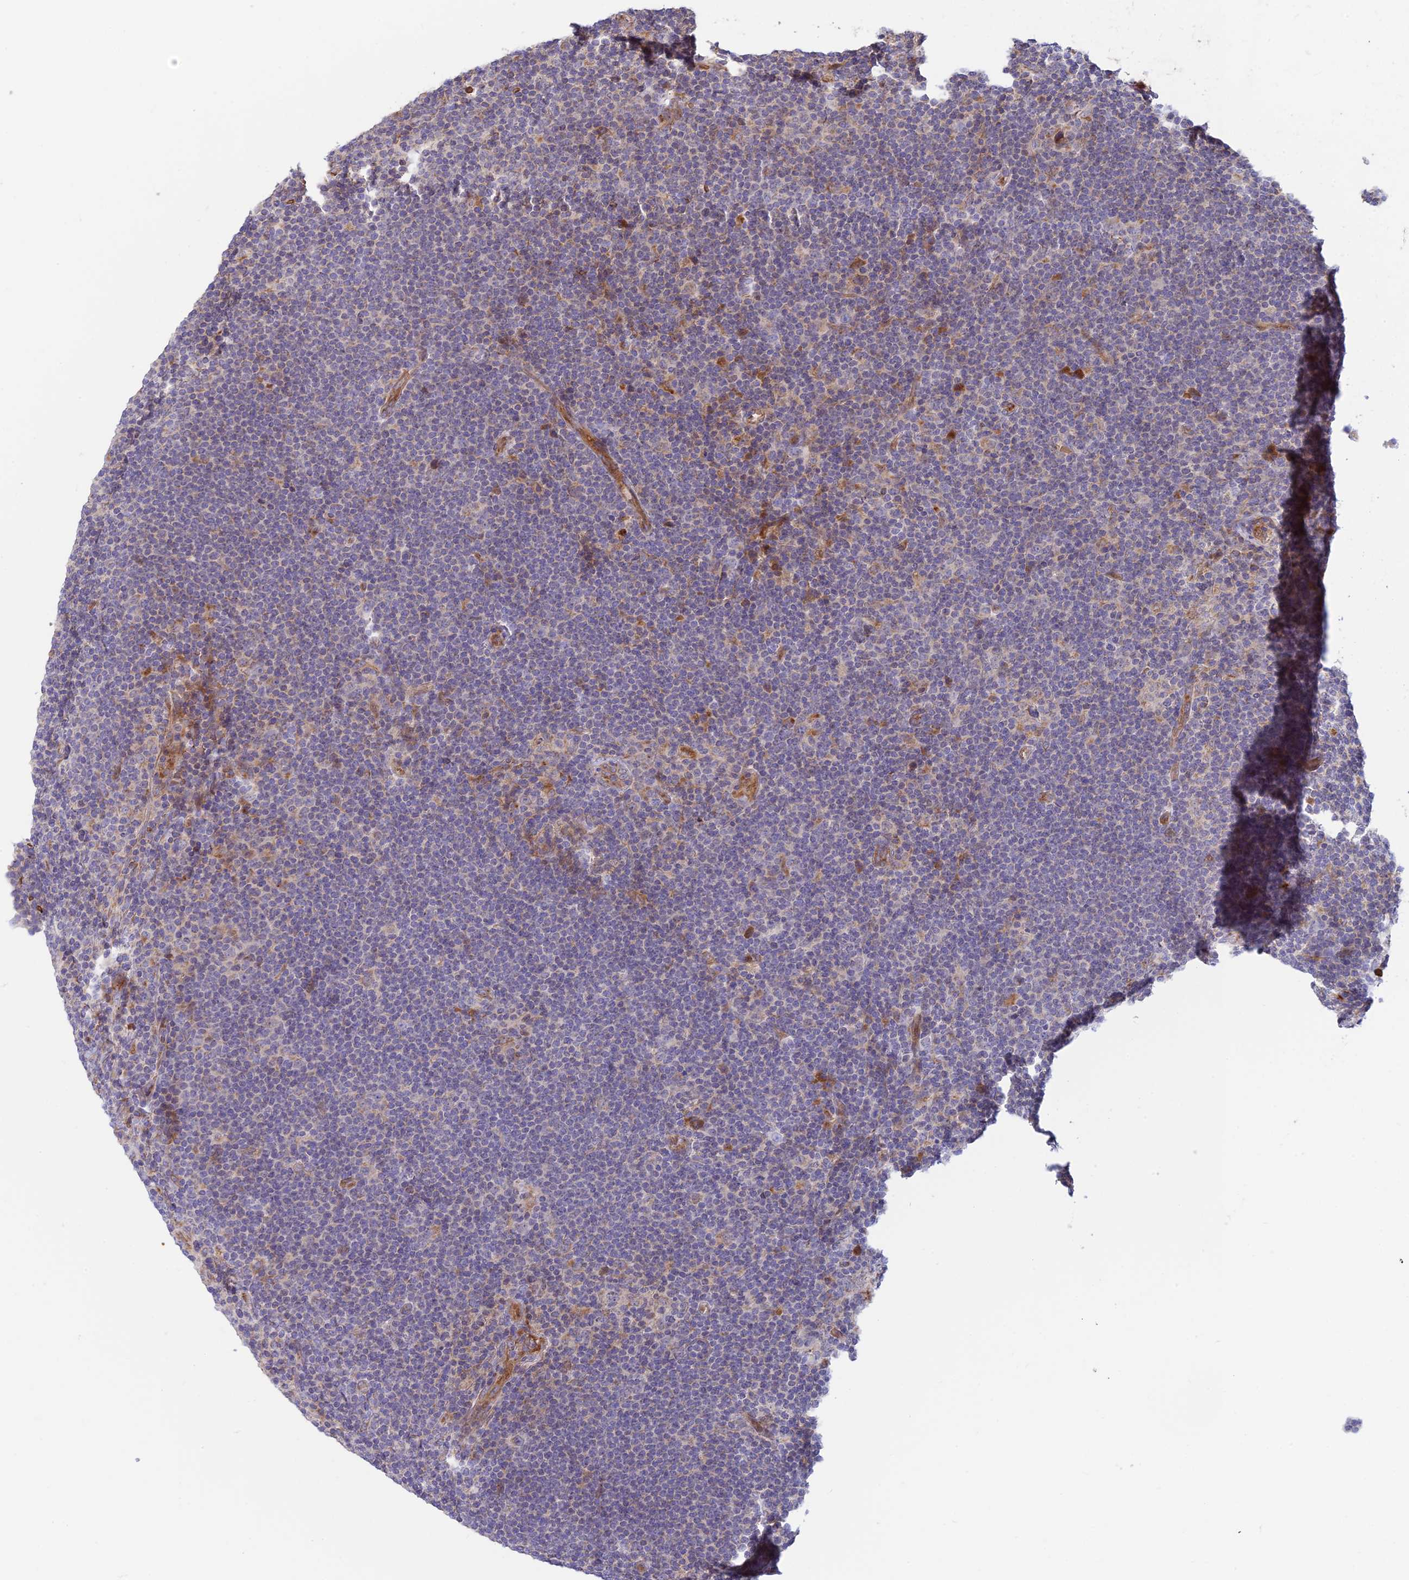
{"staining": {"intensity": "negative", "quantity": "none", "location": "none"}, "tissue": "lymphoma", "cell_type": "Tumor cells", "image_type": "cancer", "snomed": [{"axis": "morphology", "description": "Hodgkin's disease, NOS"}, {"axis": "topography", "description": "Lymph node"}], "caption": "DAB immunohistochemical staining of lymphoma demonstrates no significant expression in tumor cells. (DAB (3,3'-diaminobenzidine) immunohistochemistry (IHC) with hematoxylin counter stain).", "gene": "UFSP2", "patient": {"sex": "female", "age": 57}}